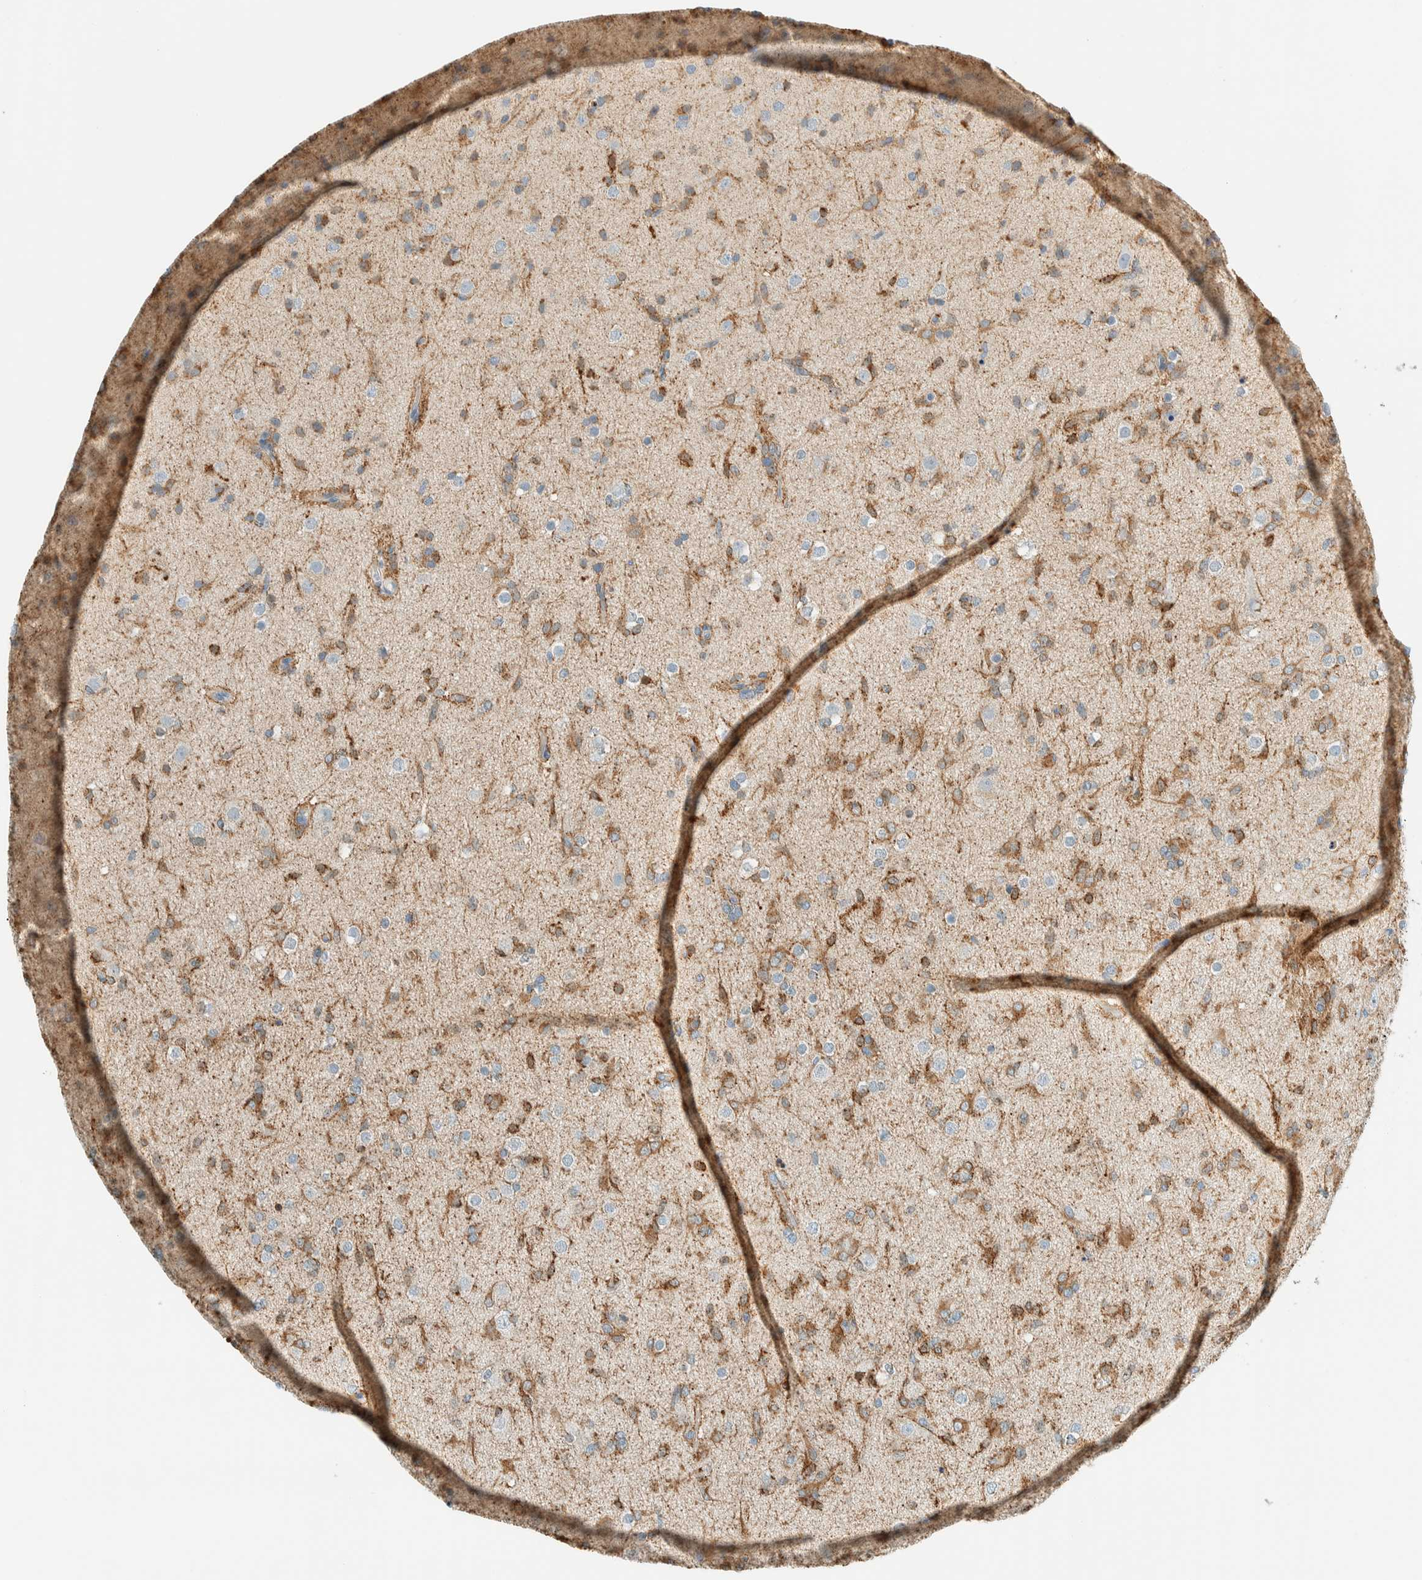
{"staining": {"intensity": "moderate", "quantity": ">75%", "location": "cytoplasmic/membranous"}, "tissue": "glioma", "cell_type": "Tumor cells", "image_type": "cancer", "snomed": [{"axis": "morphology", "description": "Glioma, malignant, Low grade"}, {"axis": "topography", "description": "Brain"}], "caption": "Brown immunohistochemical staining in human glioma shows moderate cytoplasmic/membranous expression in about >75% of tumor cells.", "gene": "ALDH7A1", "patient": {"sex": "male", "age": 65}}